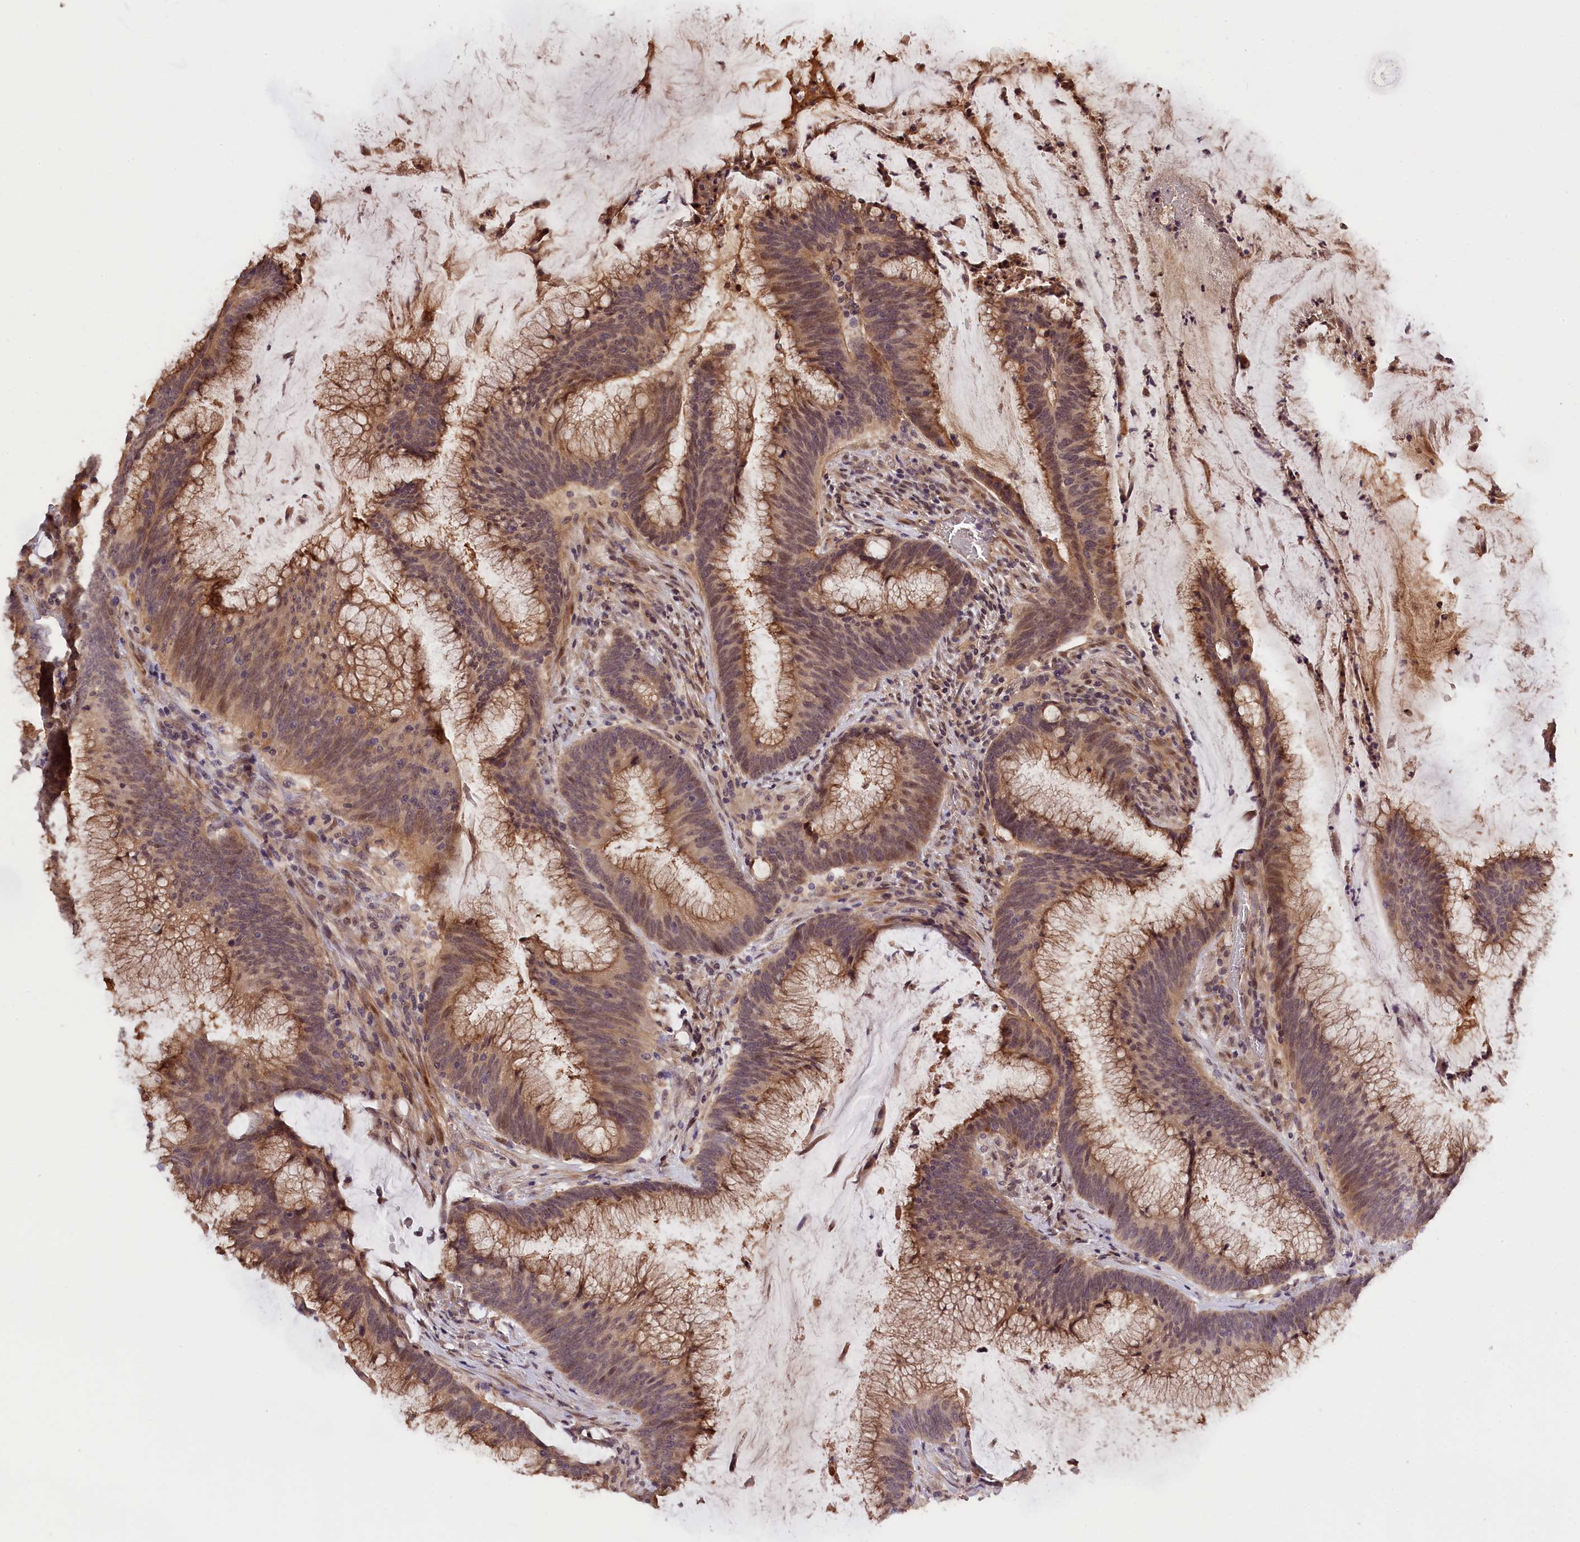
{"staining": {"intensity": "moderate", "quantity": ">75%", "location": "cytoplasmic/membranous,nuclear"}, "tissue": "colorectal cancer", "cell_type": "Tumor cells", "image_type": "cancer", "snomed": [{"axis": "morphology", "description": "Adenocarcinoma, NOS"}, {"axis": "topography", "description": "Rectum"}], "caption": "Colorectal adenocarcinoma stained with DAB IHC displays medium levels of moderate cytoplasmic/membranous and nuclear positivity in approximately >75% of tumor cells.", "gene": "ZNF480", "patient": {"sex": "female", "age": 77}}